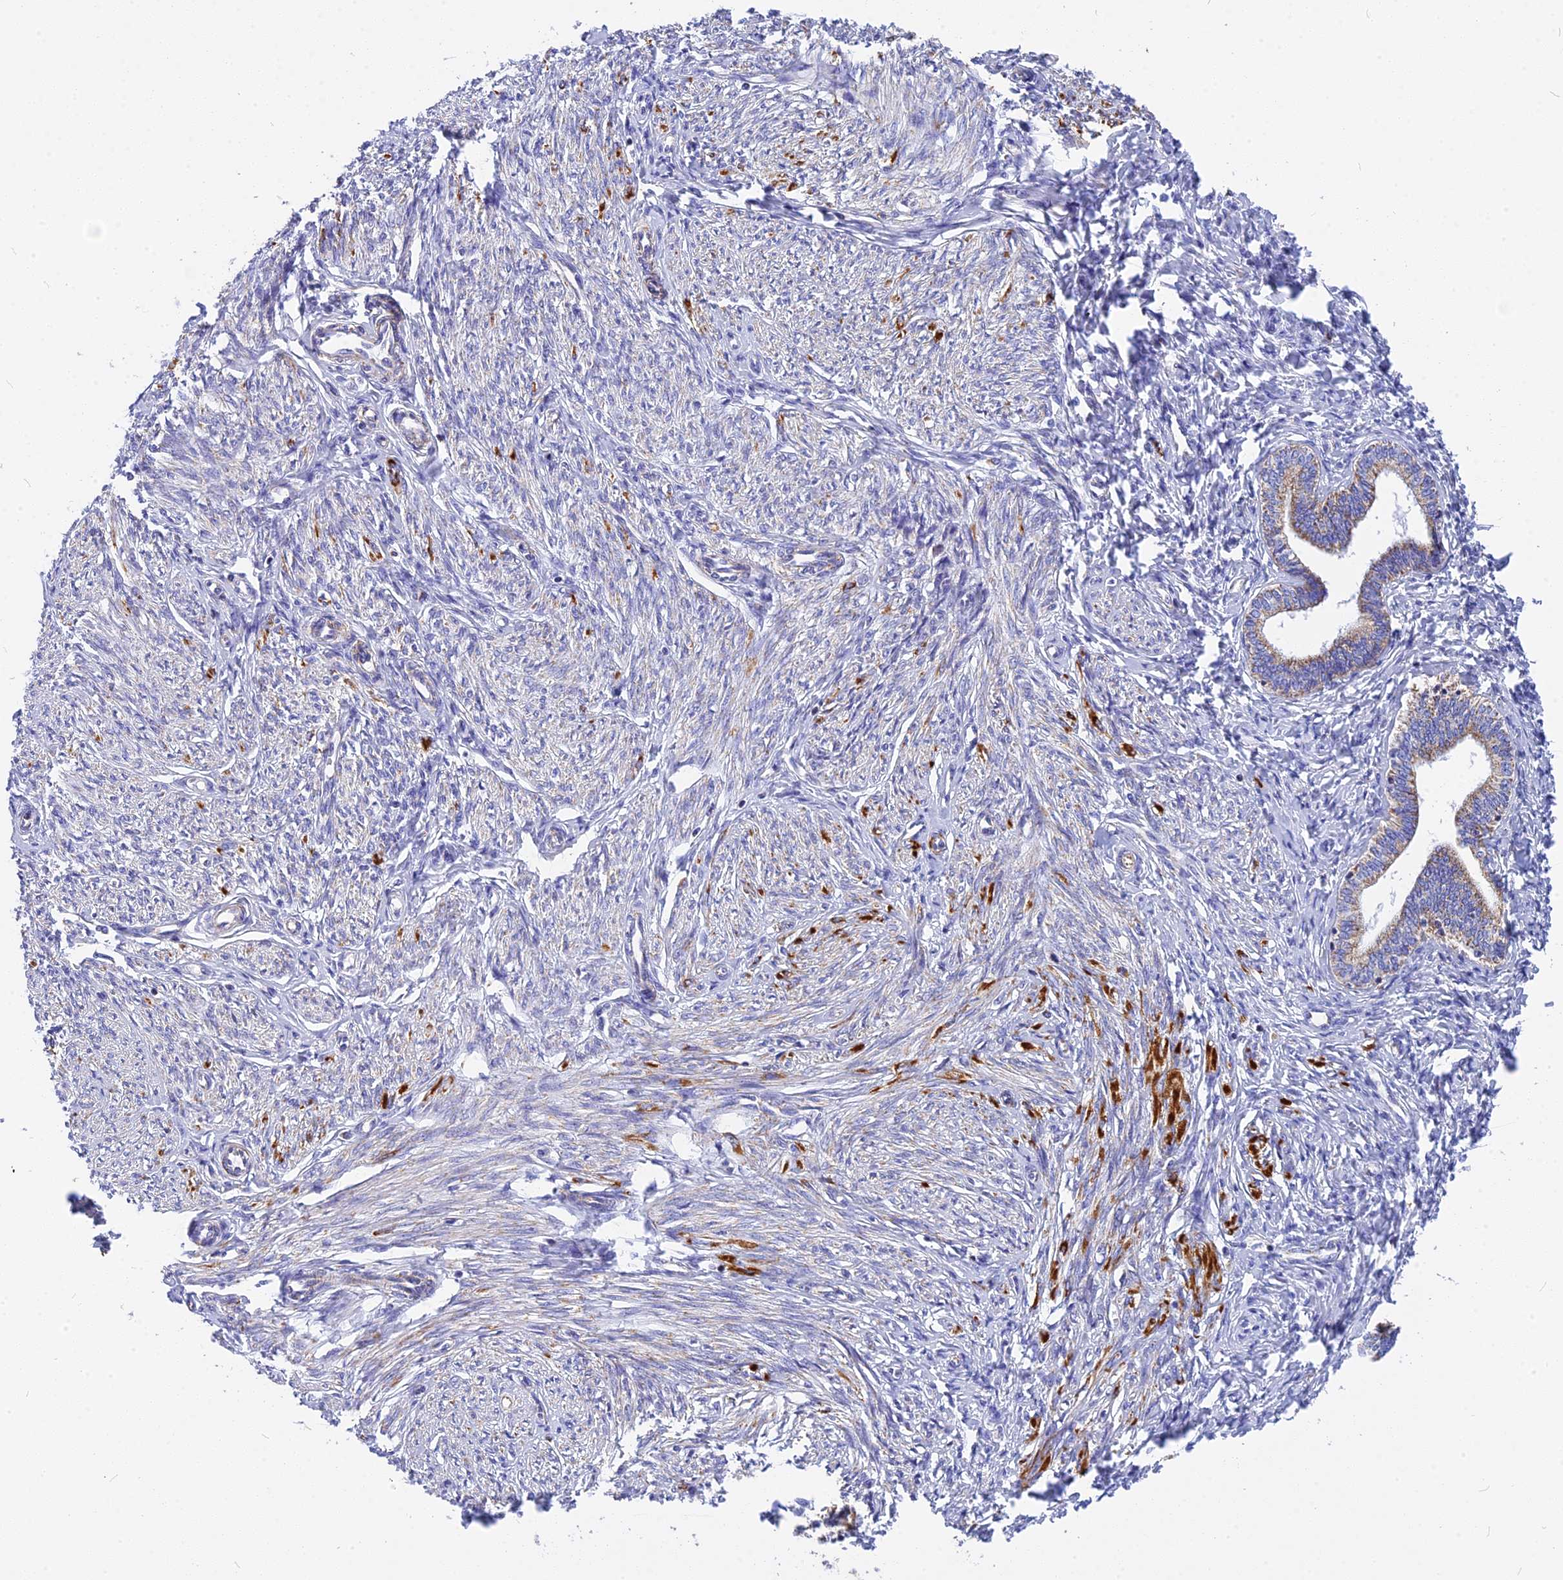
{"staining": {"intensity": "negative", "quantity": "none", "location": "none"}, "tissue": "endometrium", "cell_type": "Cells in endometrial stroma", "image_type": "normal", "snomed": [{"axis": "morphology", "description": "Normal tissue, NOS"}, {"axis": "topography", "description": "Endometrium"}], "caption": "Endometrium was stained to show a protein in brown. There is no significant expression in cells in endometrial stroma. The staining is performed using DAB brown chromogen with nuclei counter-stained in using hematoxylin.", "gene": "VDAC2", "patient": {"sex": "female", "age": 72}}